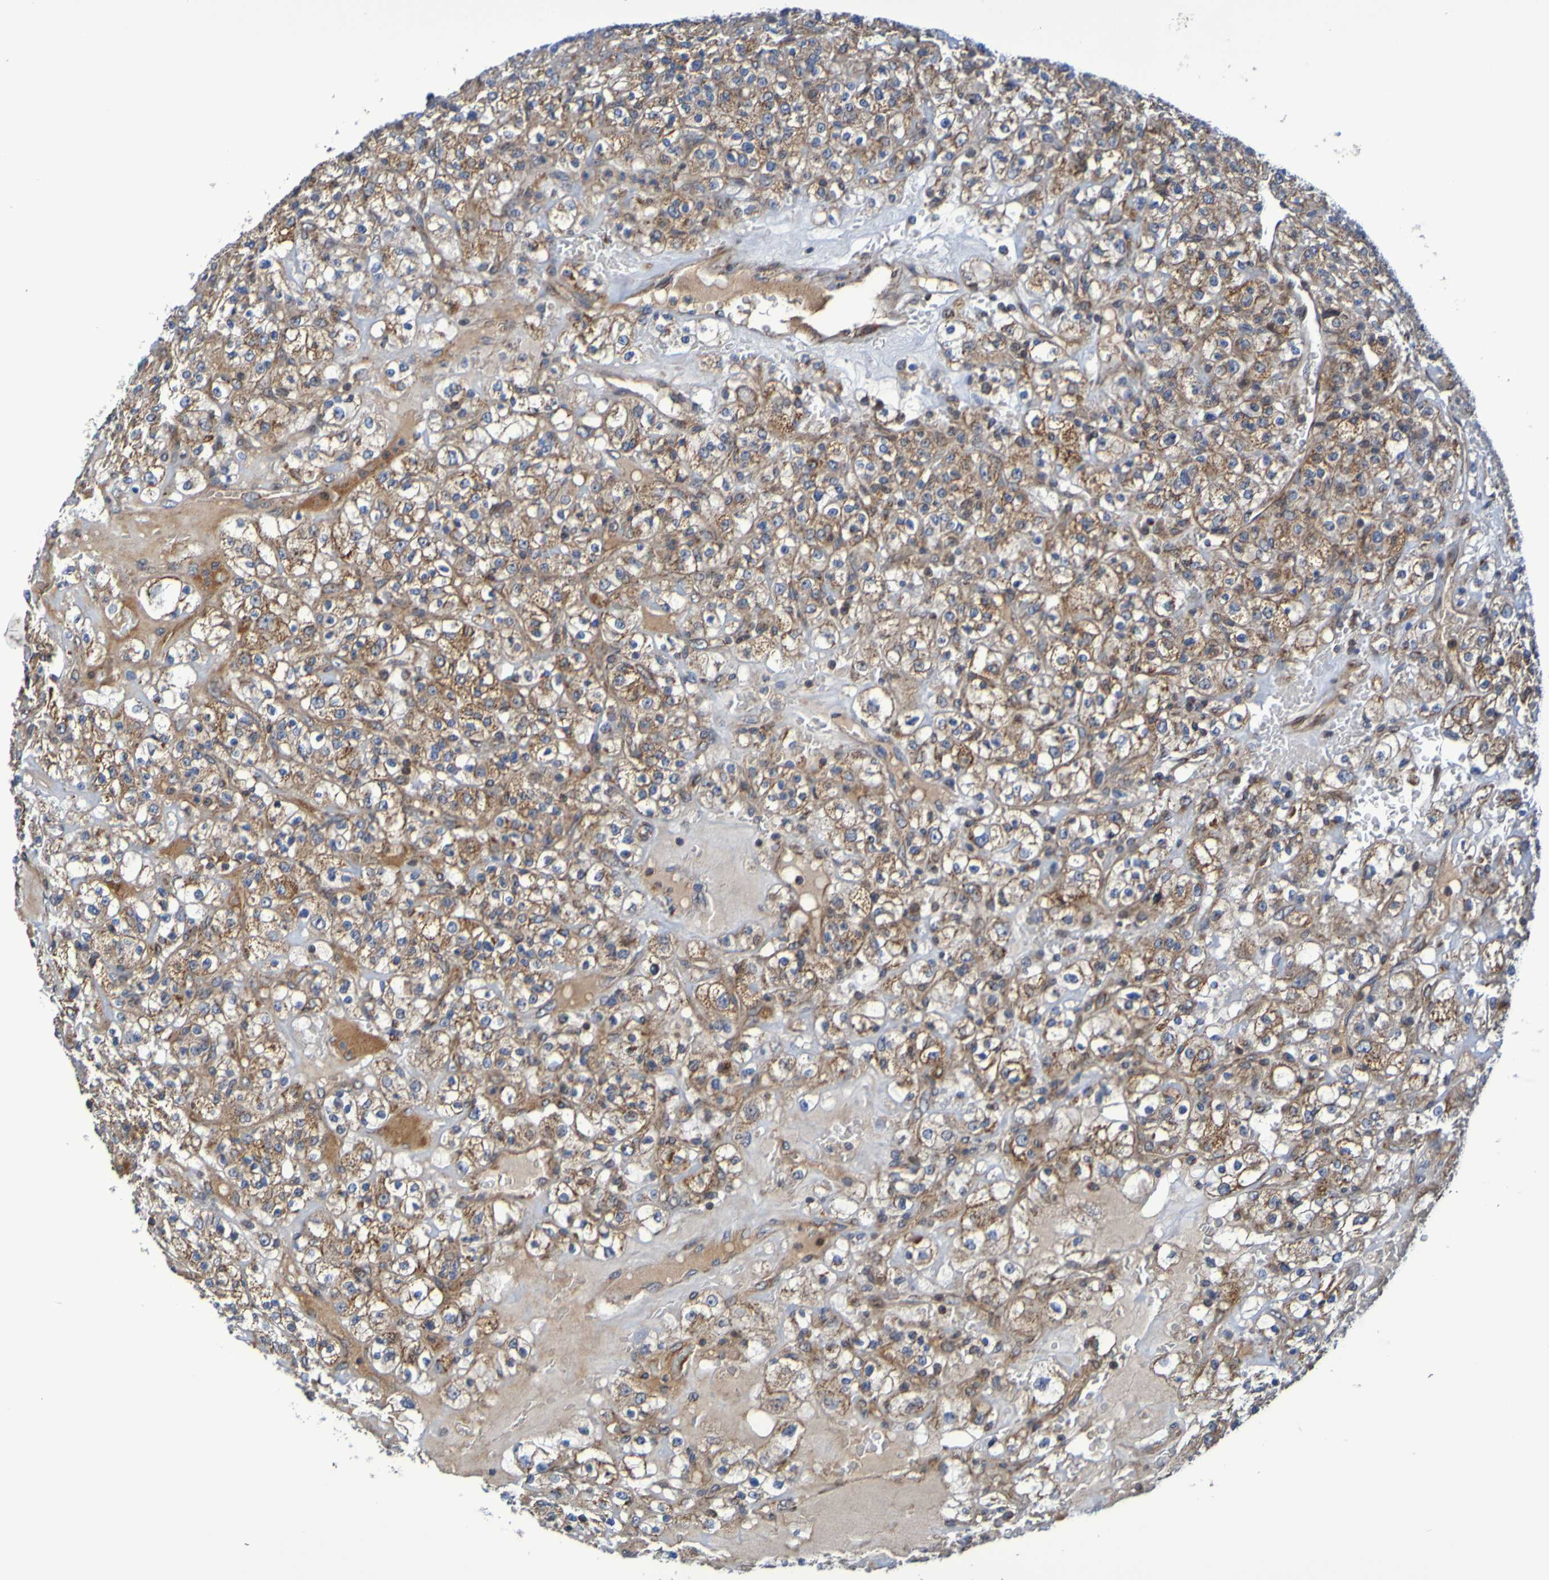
{"staining": {"intensity": "strong", "quantity": ">75%", "location": "cytoplasmic/membranous"}, "tissue": "renal cancer", "cell_type": "Tumor cells", "image_type": "cancer", "snomed": [{"axis": "morphology", "description": "Normal tissue, NOS"}, {"axis": "morphology", "description": "Adenocarcinoma, NOS"}, {"axis": "topography", "description": "Kidney"}], "caption": "About >75% of tumor cells in adenocarcinoma (renal) exhibit strong cytoplasmic/membranous protein positivity as visualized by brown immunohistochemical staining.", "gene": "CCDC51", "patient": {"sex": "female", "age": 72}}